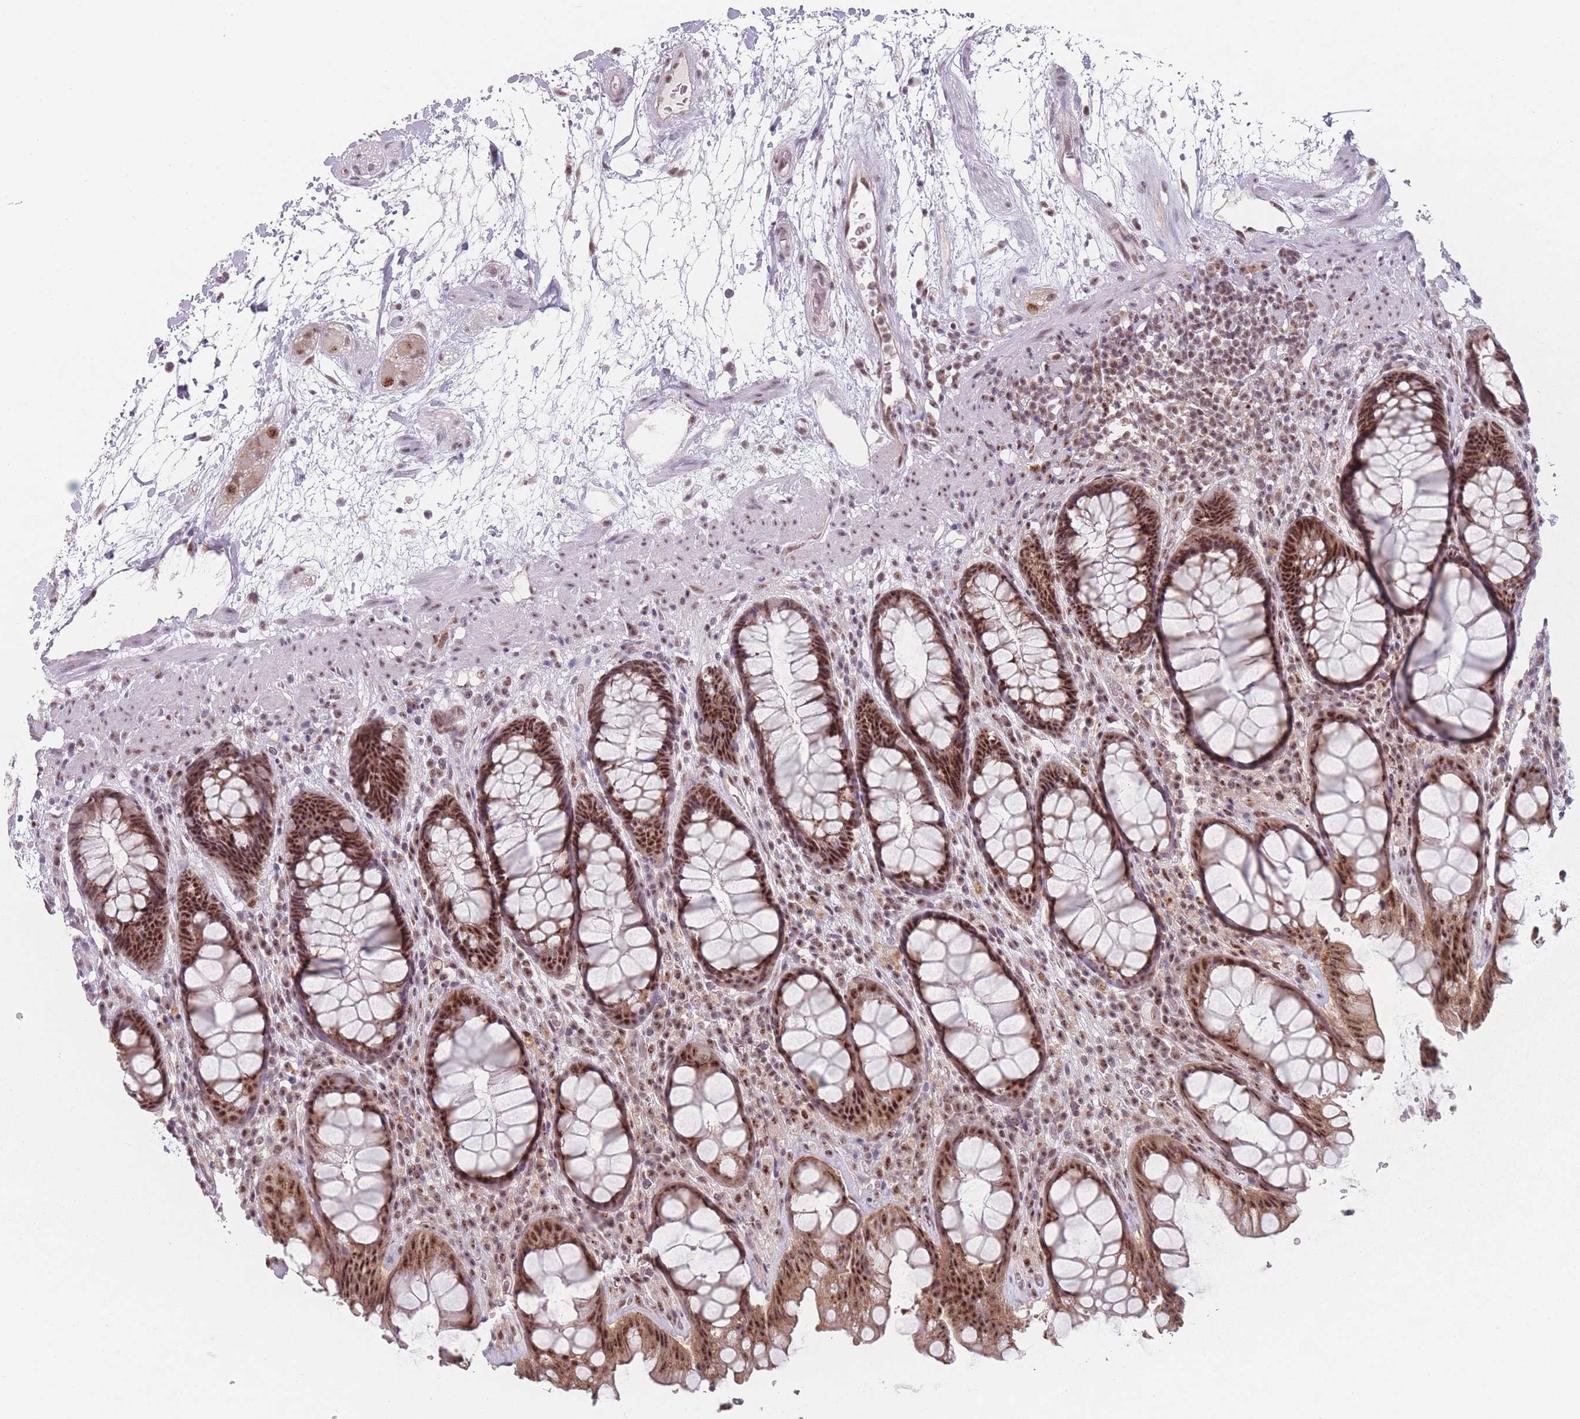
{"staining": {"intensity": "strong", "quantity": ">75%", "location": "nuclear"}, "tissue": "rectum", "cell_type": "Glandular cells", "image_type": "normal", "snomed": [{"axis": "morphology", "description": "Normal tissue, NOS"}, {"axis": "topography", "description": "Rectum"}], "caption": "An immunohistochemistry micrograph of unremarkable tissue is shown. Protein staining in brown highlights strong nuclear positivity in rectum within glandular cells. (DAB IHC with brightfield microscopy, high magnification).", "gene": "ZC3H14", "patient": {"sex": "male", "age": 64}}